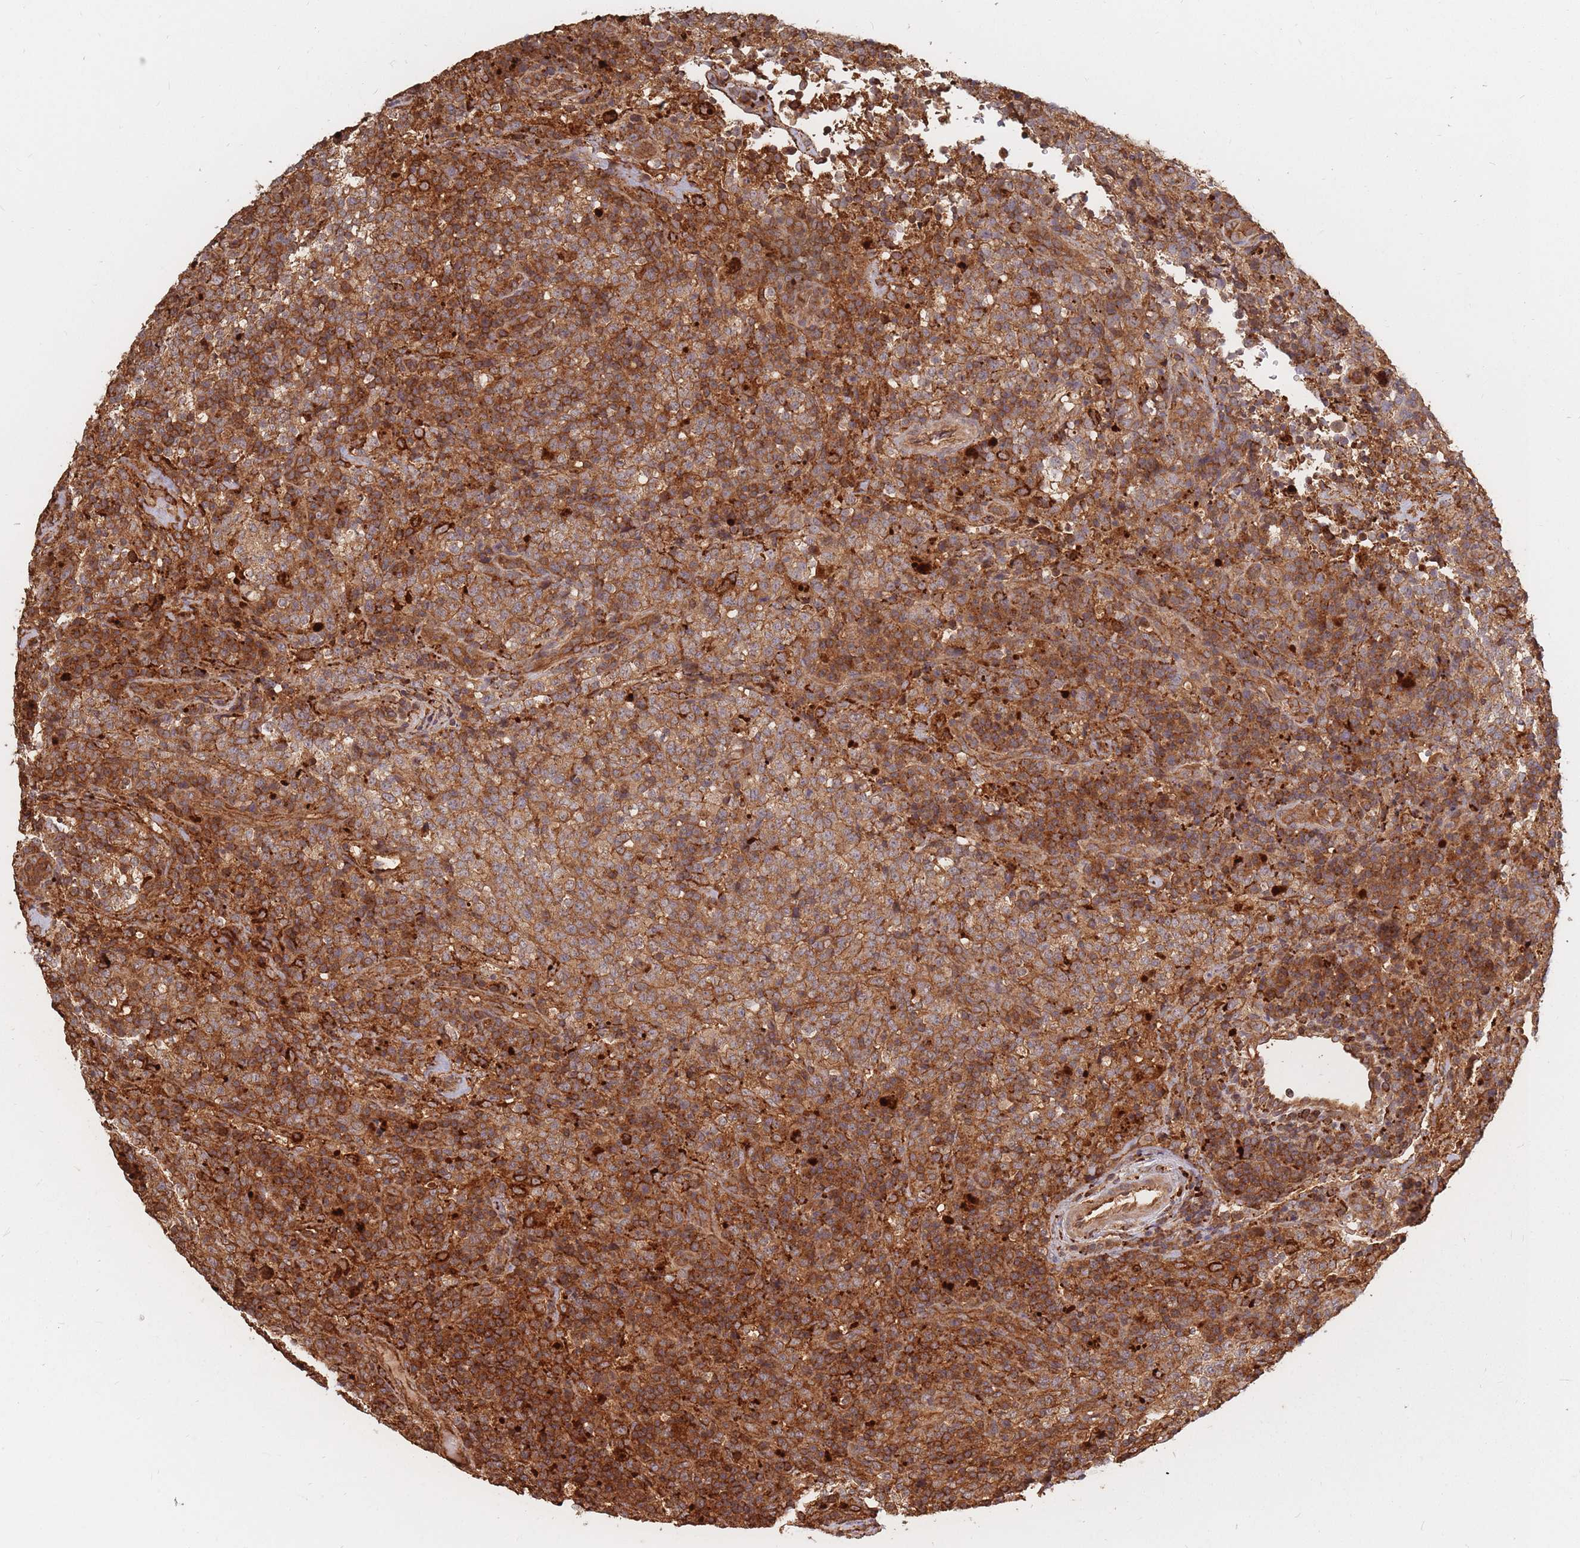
{"staining": {"intensity": "strong", "quantity": ">75%", "location": "cytoplasmic/membranous"}, "tissue": "lymphoma", "cell_type": "Tumor cells", "image_type": "cancer", "snomed": [{"axis": "morphology", "description": "Malignant lymphoma, non-Hodgkin's type, High grade"}, {"axis": "topography", "description": "Lymph node"}], "caption": "DAB immunohistochemical staining of human lymphoma shows strong cytoplasmic/membranous protein staining in about >75% of tumor cells. (DAB IHC, brown staining for protein, blue staining for nuclei).", "gene": "RASSF2", "patient": {"sex": "male", "age": 54}}